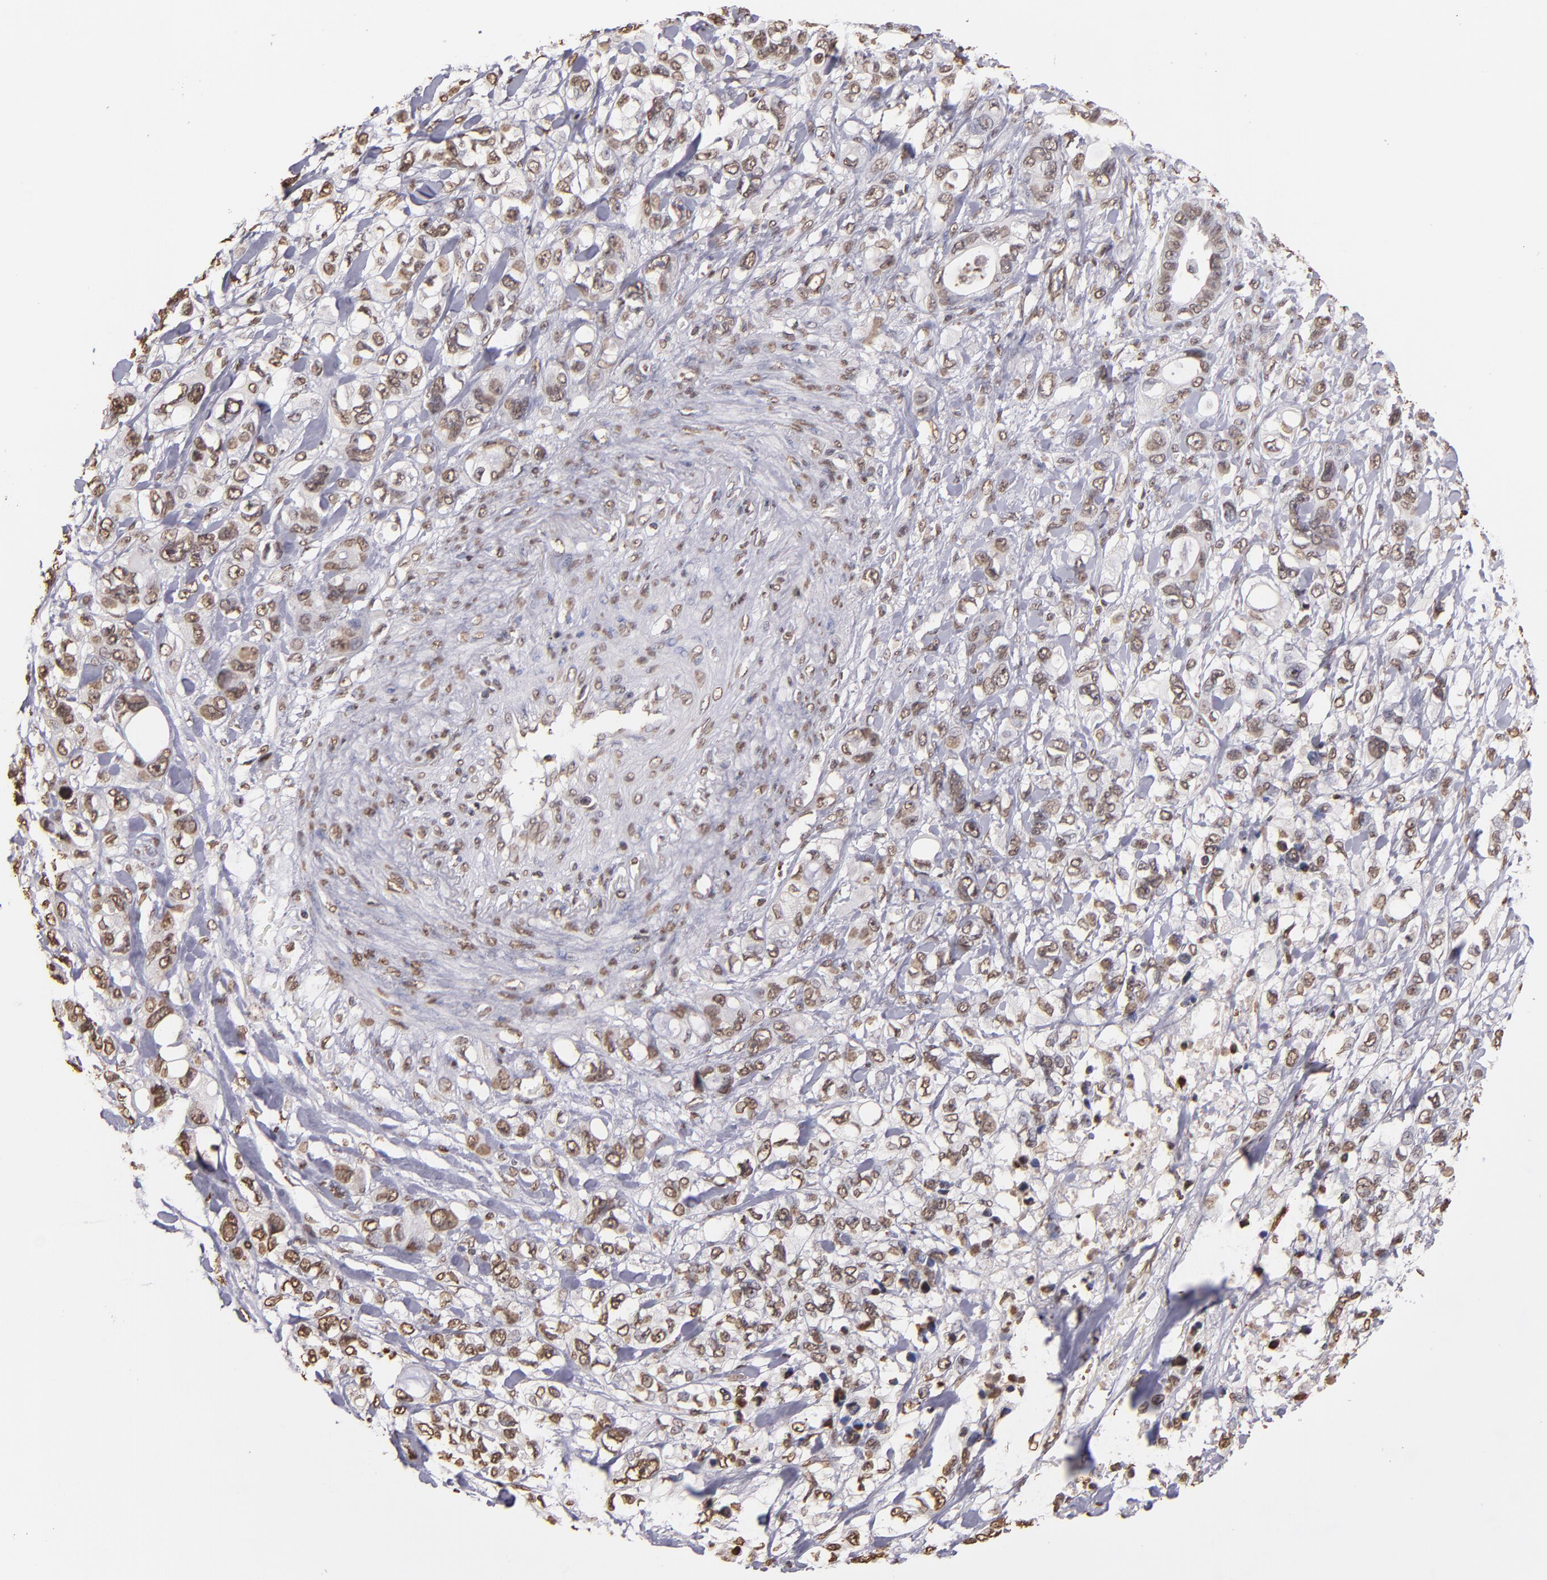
{"staining": {"intensity": "weak", "quantity": "25%-75%", "location": "nuclear"}, "tissue": "stomach cancer", "cell_type": "Tumor cells", "image_type": "cancer", "snomed": [{"axis": "morphology", "description": "Adenocarcinoma, NOS"}, {"axis": "topography", "description": "Stomach, upper"}], "caption": "Tumor cells exhibit weak nuclear expression in about 25%-75% of cells in adenocarcinoma (stomach).", "gene": "LBX1", "patient": {"sex": "male", "age": 47}}